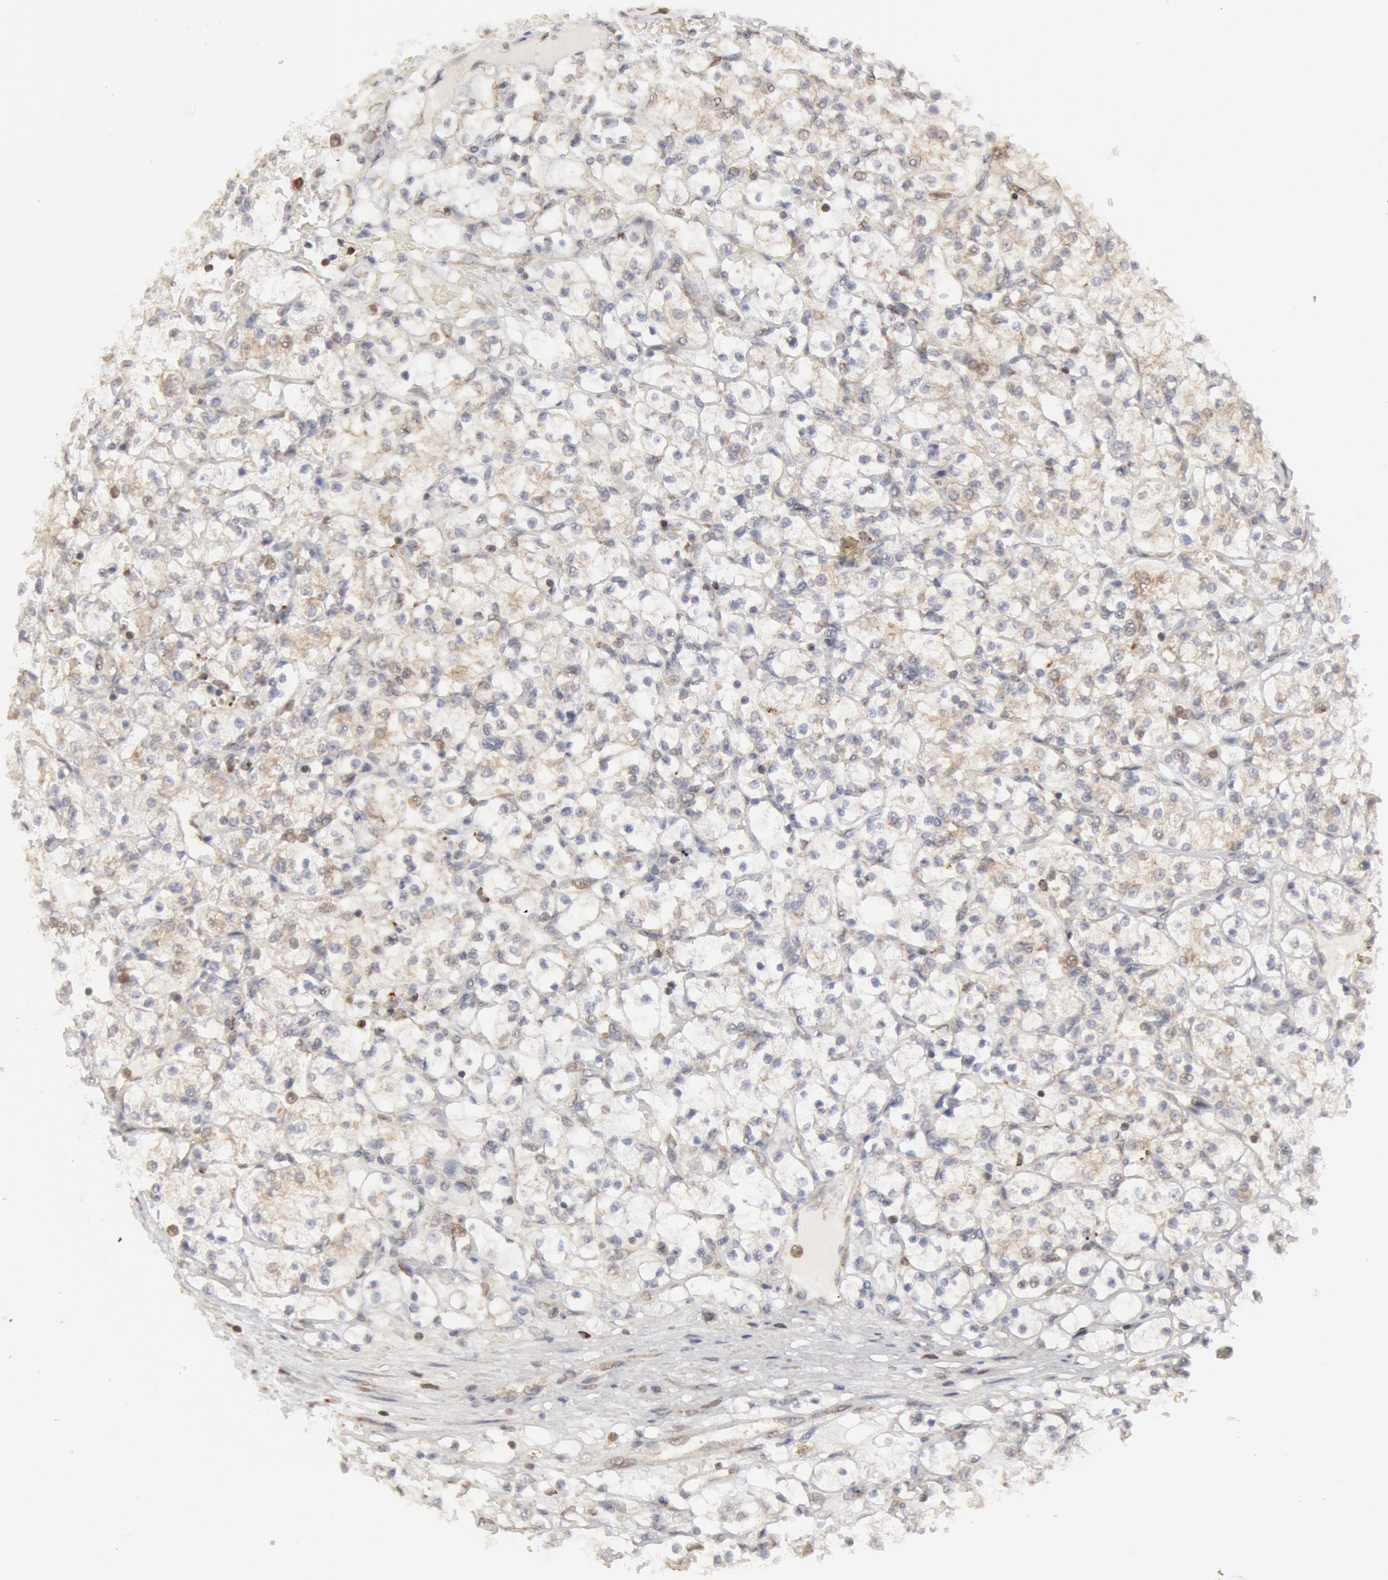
{"staining": {"intensity": "negative", "quantity": "none", "location": "none"}, "tissue": "renal cancer", "cell_type": "Tumor cells", "image_type": "cancer", "snomed": [{"axis": "morphology", "description": "Adenocarcinoma, NOS"}, {"axis": "topography", "description": "Kidney"}], "caption": "Human renal cancer stained for a protein using immunohistochemistry (IHC) shows no staining in tumor cells.", "gene": "OSBPL8", "patient": {"sex": "male", "age": 61}}